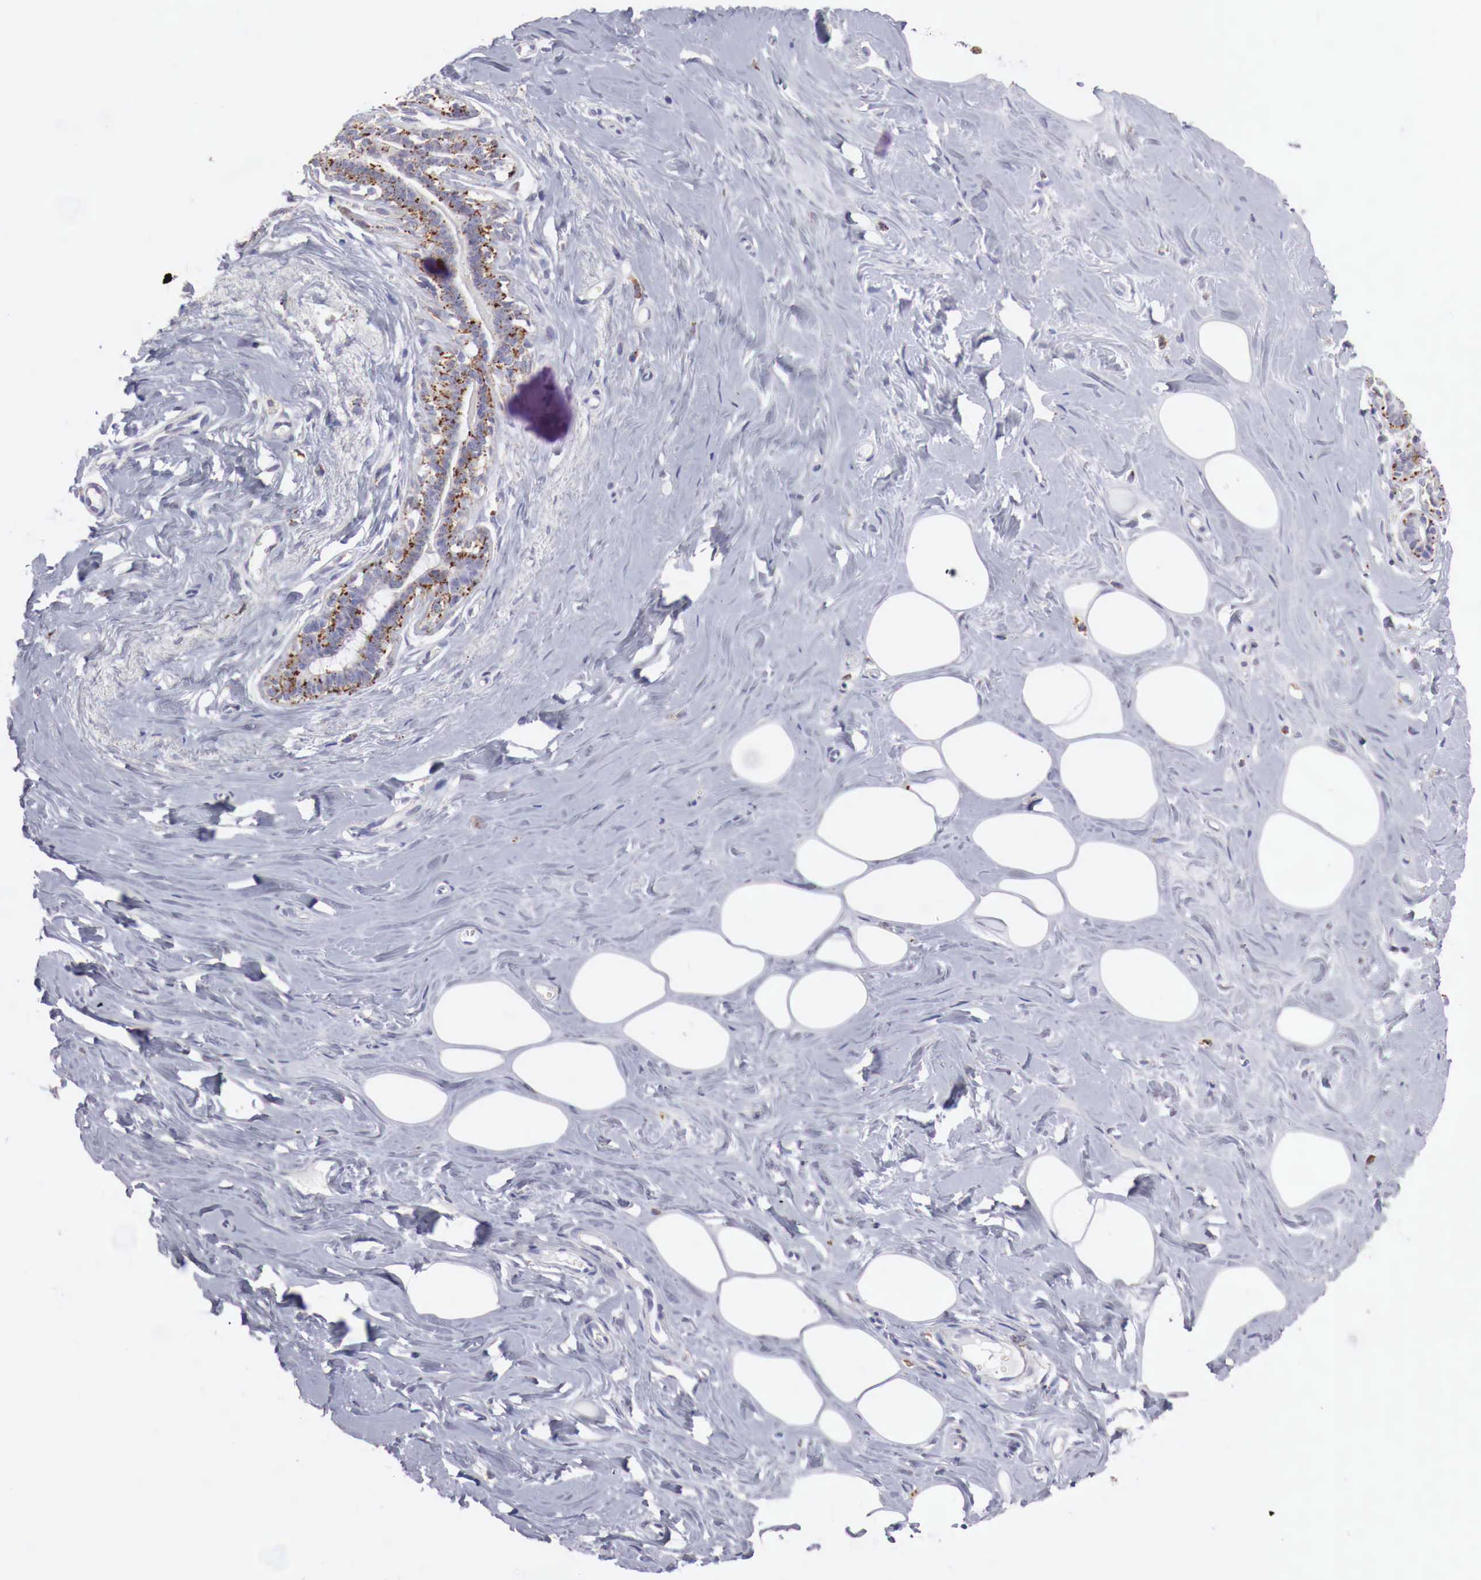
{"staining": {"intensity": "negative", "quantity": "none", "location": "none"}, "tissue": "breast", "cell_type": "Adipocytes", "image_type": "normal", "snomed": [{"axis": "morphology", "description": "Normal tissue, NOS"}, {"axis": "topography", "description": "Breast"}], "caption": "IHC image of unremarkable breast: breast stained with DAB reveals no significant protein staining in adipocytes. (DAB (3,3'-diaminobenzidine) immunohistochemistry (IHC), high magnification).", "gene": "GLA", "patient": {"sex": "female", "age": 45}}